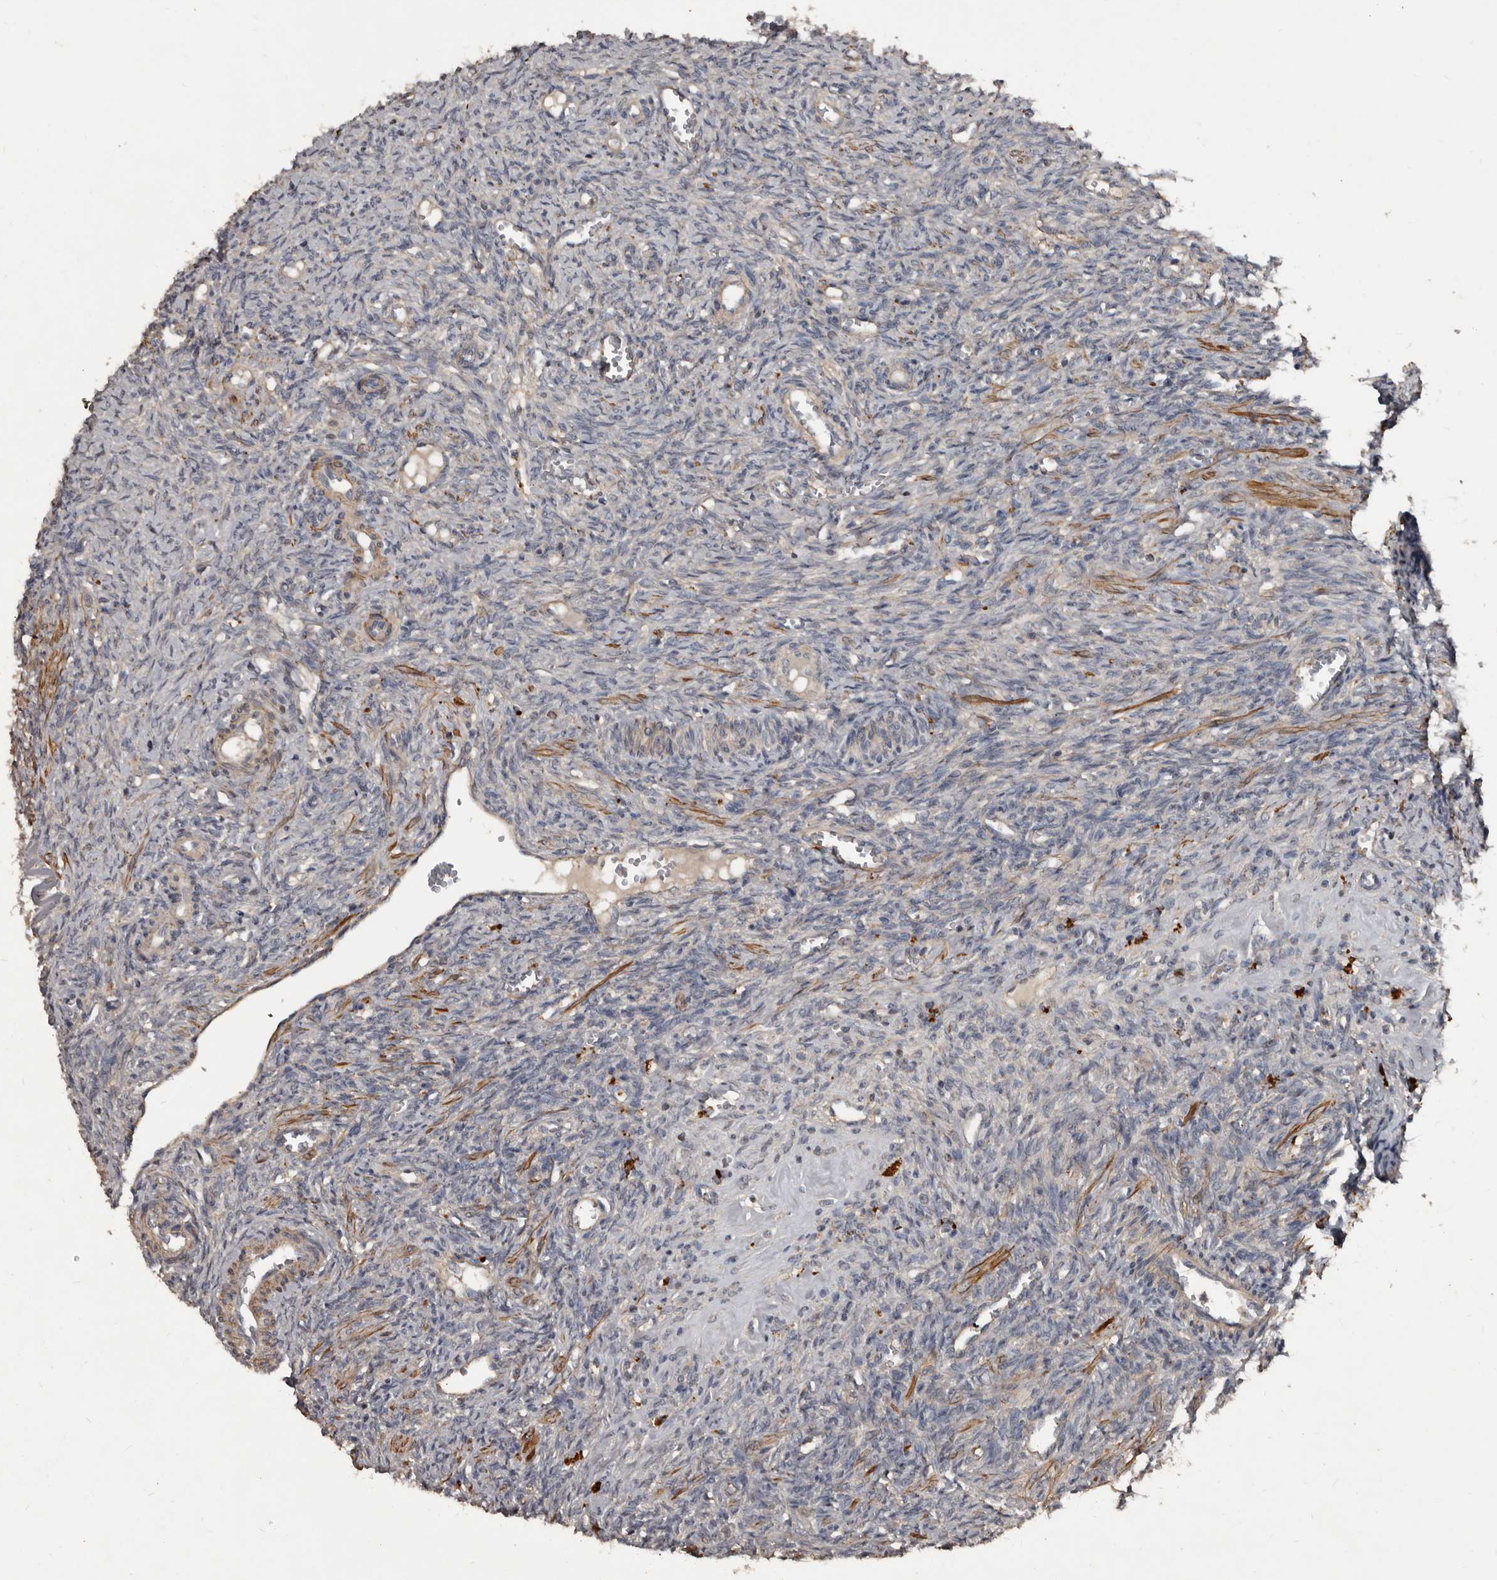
{"staining": {"intensity": "weak", "quantity": "<25%", "location": "cytoplasmic/membranous"}, "tissue": "ovary", "cell_type": "Ovarian stroma cells", "image_type": "normal", "snomed": [{"axis": "morphology", "description": "Normal tissue, NOS"}, {"axis": "topography", "description": "Ovary"}], "caption": "A high-resolution photomicrograph shows immunohistochemistry (IHC) staining of unremarkable ovary, which shows no significant staining in ovarian stroma cells.", "gene": "GREB1", "patient": {"sex": "female", "age": 41}}